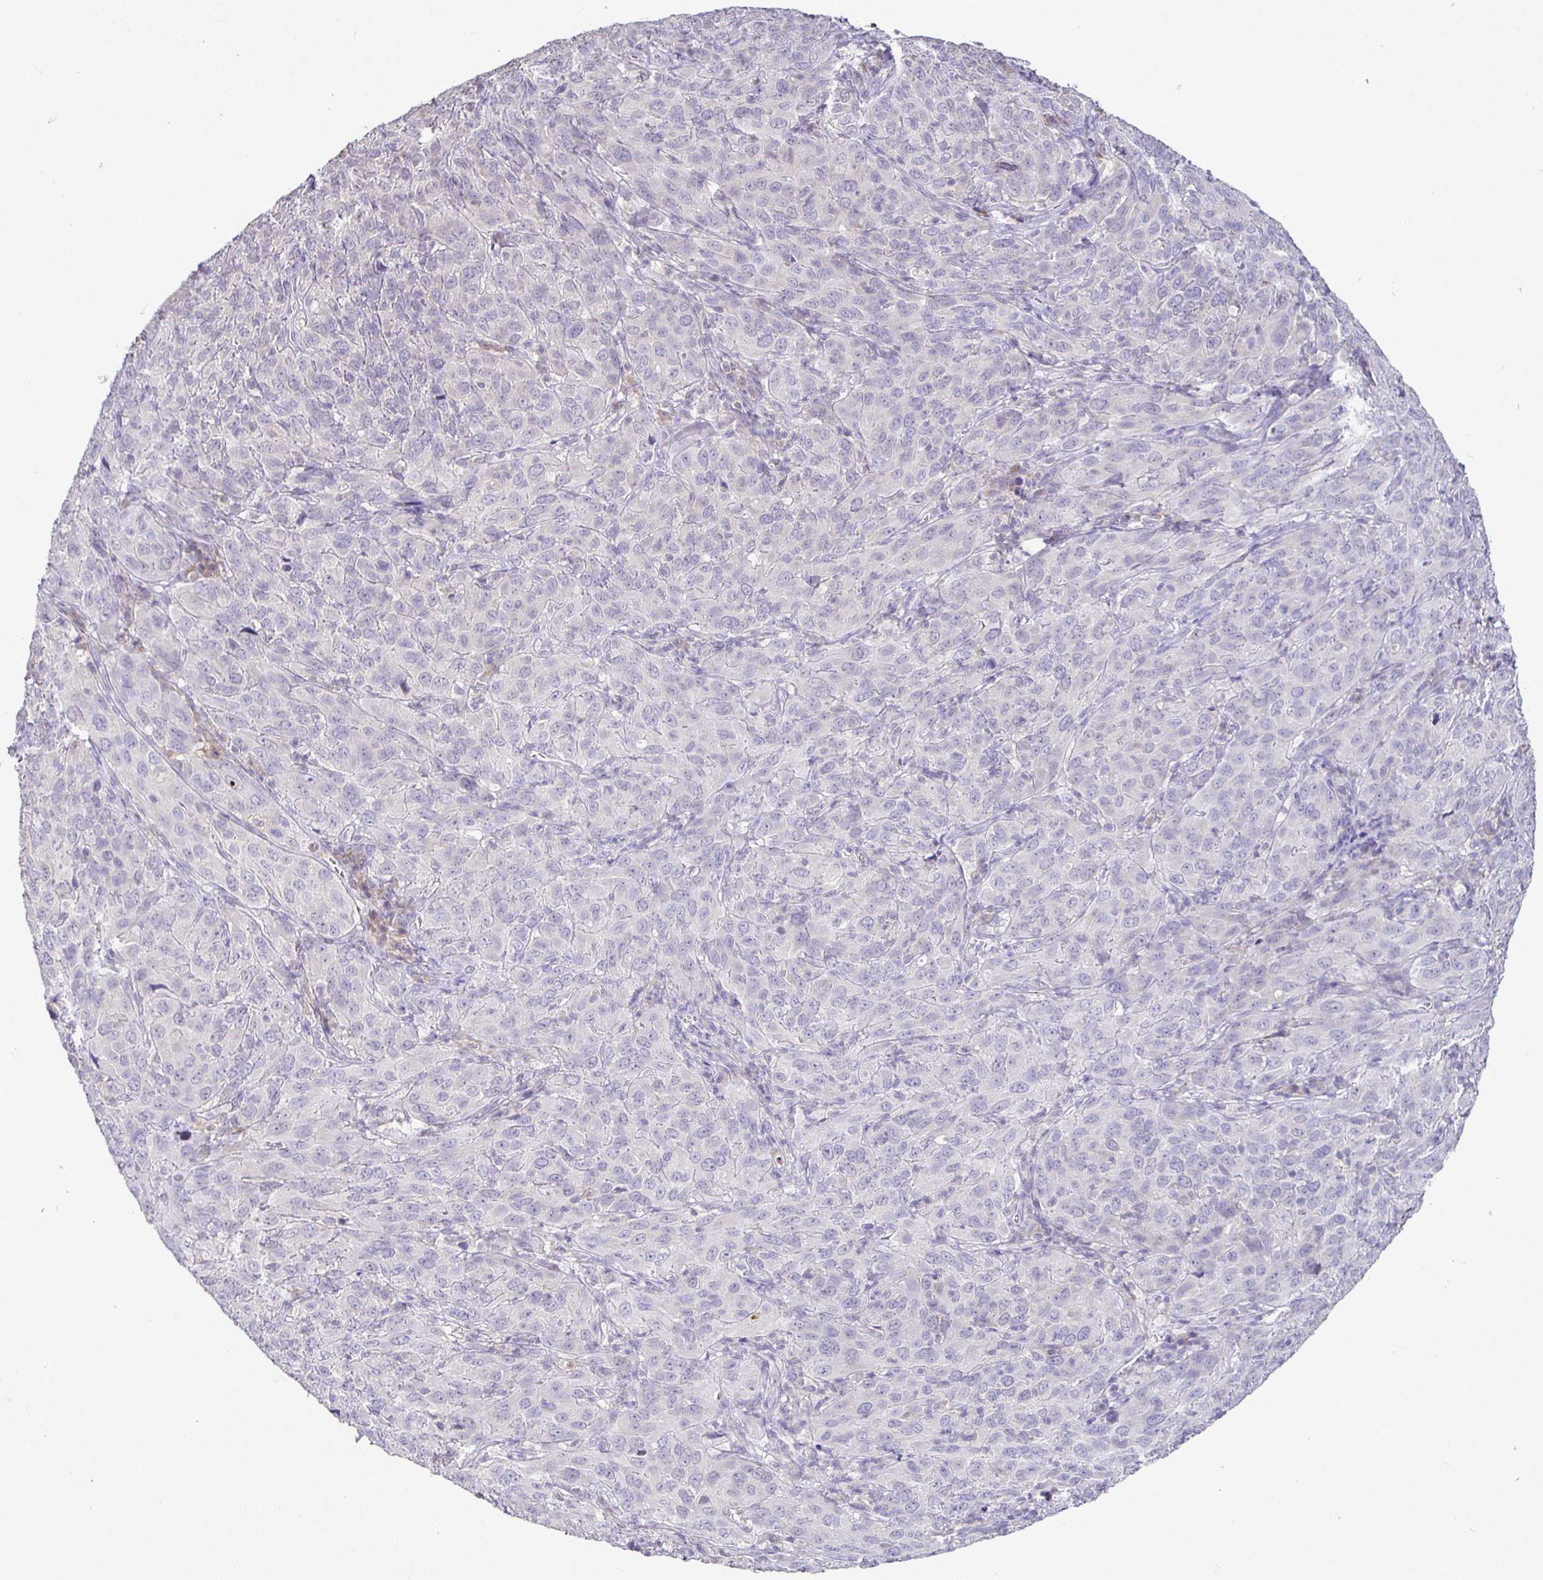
{"staining": {"intensity": "negative", "quantity": "none", "location": "none"}, "tissue": "cervical cancer", "cell_type": "Tumor cells", "image_type": "cancer", "snomed": [{"axis": "morphology", "description": "Normal tissue, NOS"}, {"axis": "morphology", "description": "Squamous cell carcinoma, NOS"}, {"axis": "topography", "description": "Cervix"}], "caption": "Micrograph shows no significant protein staining in tumor cells of cervical cancer. The staining was performed using DAB to visualize the protein expression in brown, while the nuclei were stained in blue with hematoxylin (Magnification: 20x).", "gene": "SHISA4", "patient": {"sex": "female", "age": 51}}